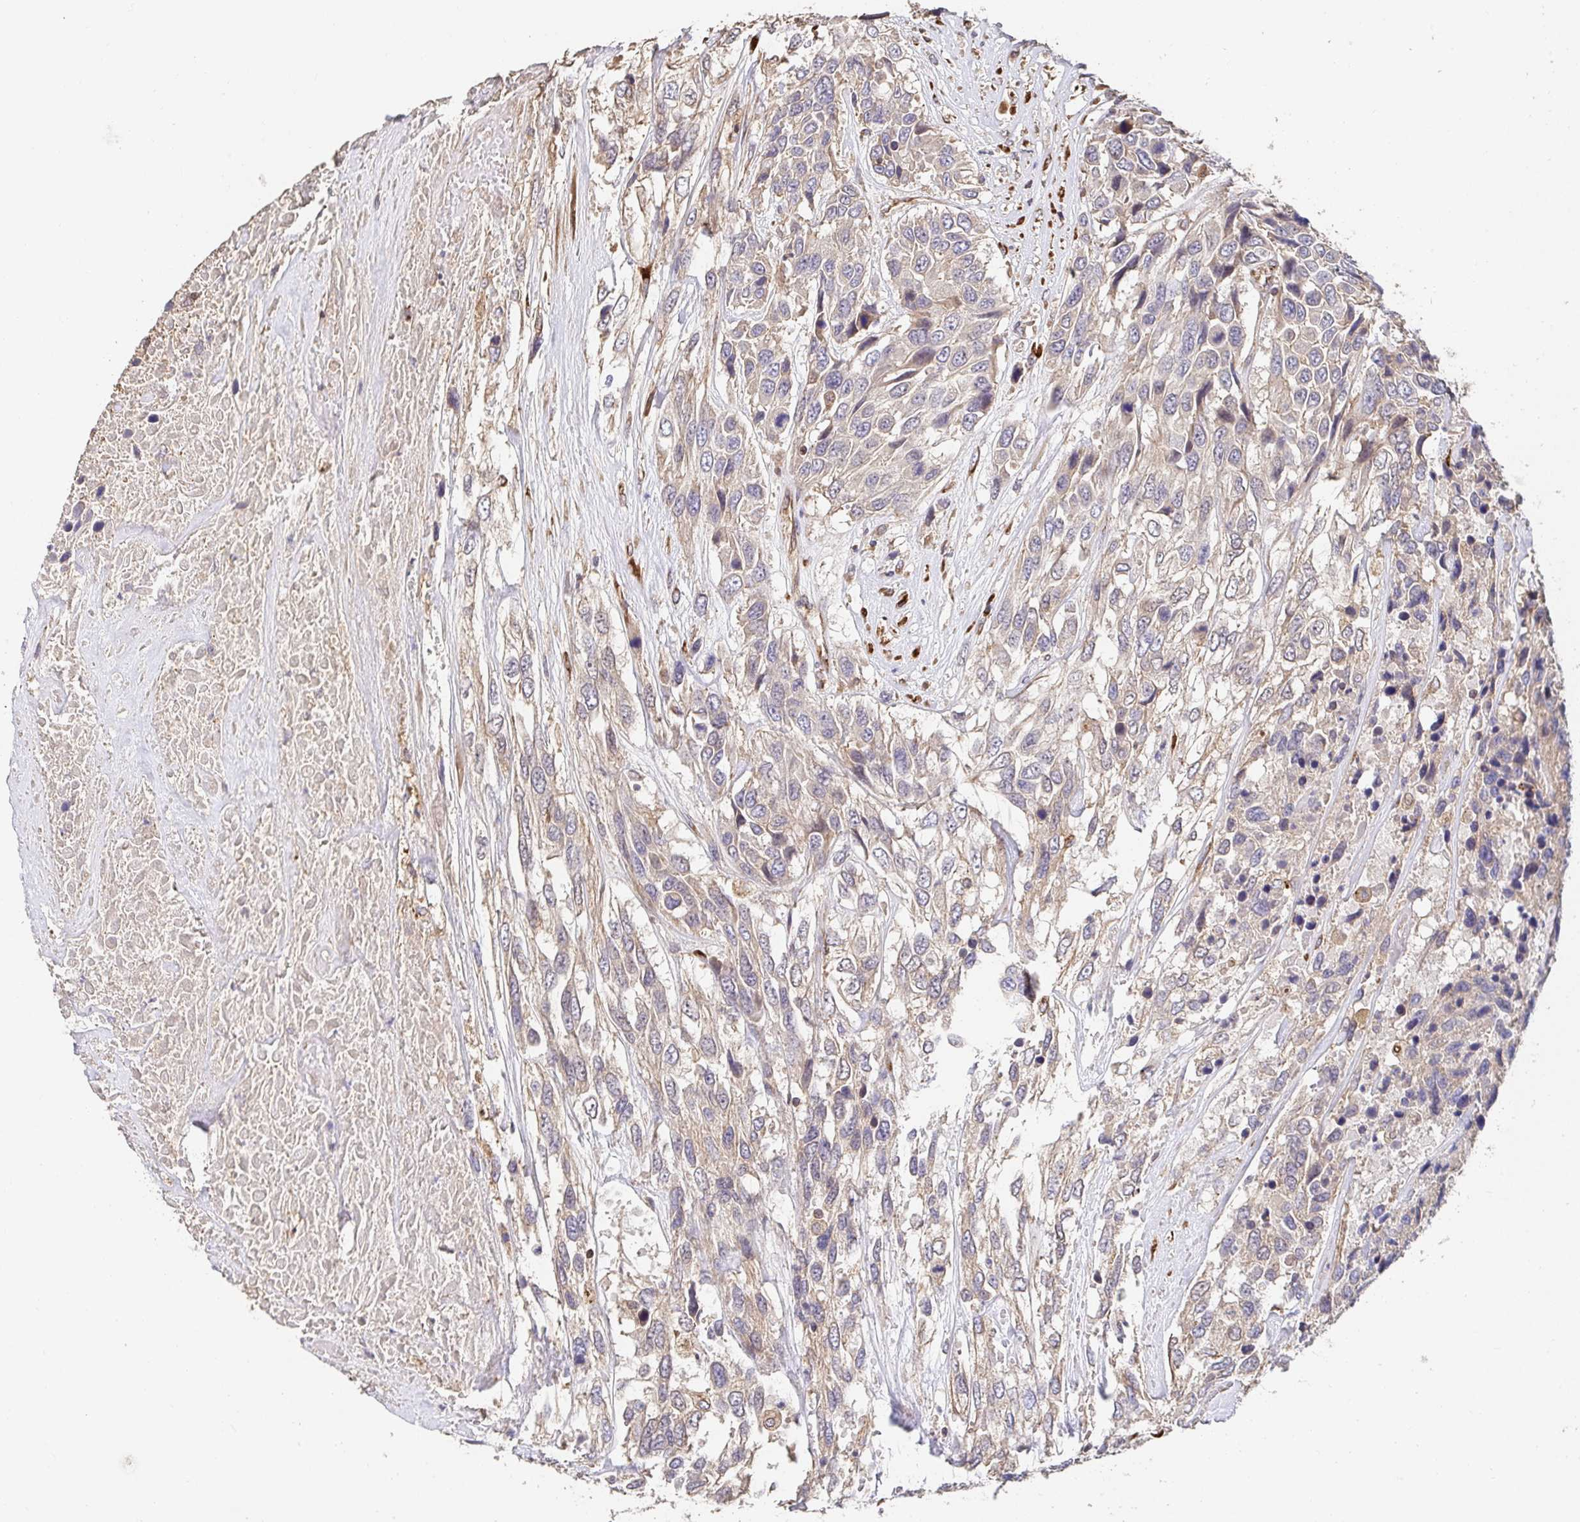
{"staining": {"intensity": "weak", "quantity": "<25%", "location": "cytoplasmic/membranous"}, "tissue": "urothelial cancer", "cell_type": "Tumor cells", "image_type": "cancer", "snomed": [{"axis": "morphology", "description": "Urothelial carcinoma, High grade"}, {"axis": "topography", "description": "Urinary bladder"}], "caption": "This micrograph is of urothelial cancer stained with immunohistochemistry to label a protein in brown with the nuclei are counter-stained blue. There is no positivity in tumor cells.", "gene": "APBB1", "patient": {"sex": "female", "age": 70}}